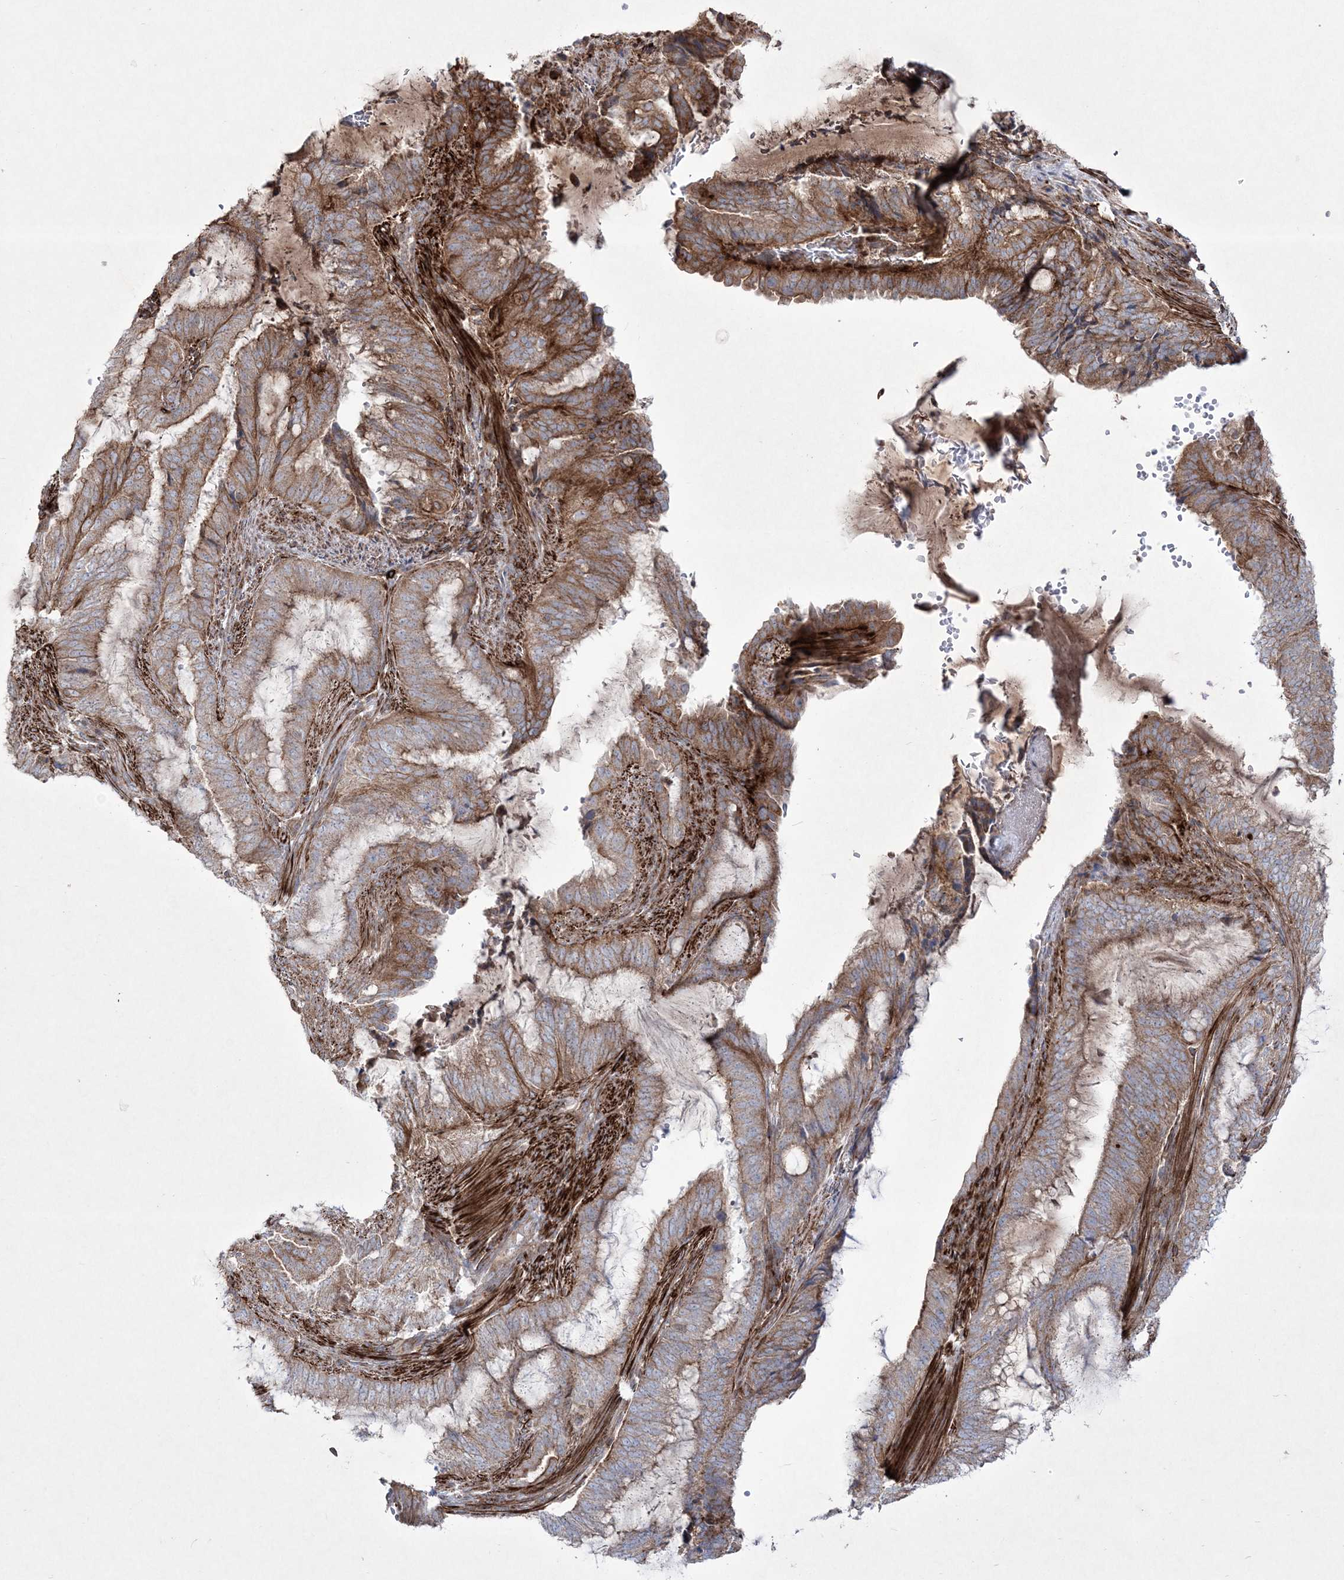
{"staining": {"intensity": "moderate", "quantity": ">75%", "location": "cytoplasmic/membranous"}, "tissue": "endometrial cancer", "cell_type": "Tumor cells", "image_type": "cancer", "snomed": [{"axis": "morphology", "description": "Adenocarcinoma, NOS"}, {"axis": "topography", "description": "Endometrium"}], "caption": "Human endometrial adenocarcinoma stained with a protein marker displays moderate staining in tumor cells.", "gene": "RICTOR", "patient": {"sex": "female", "age": 51}}